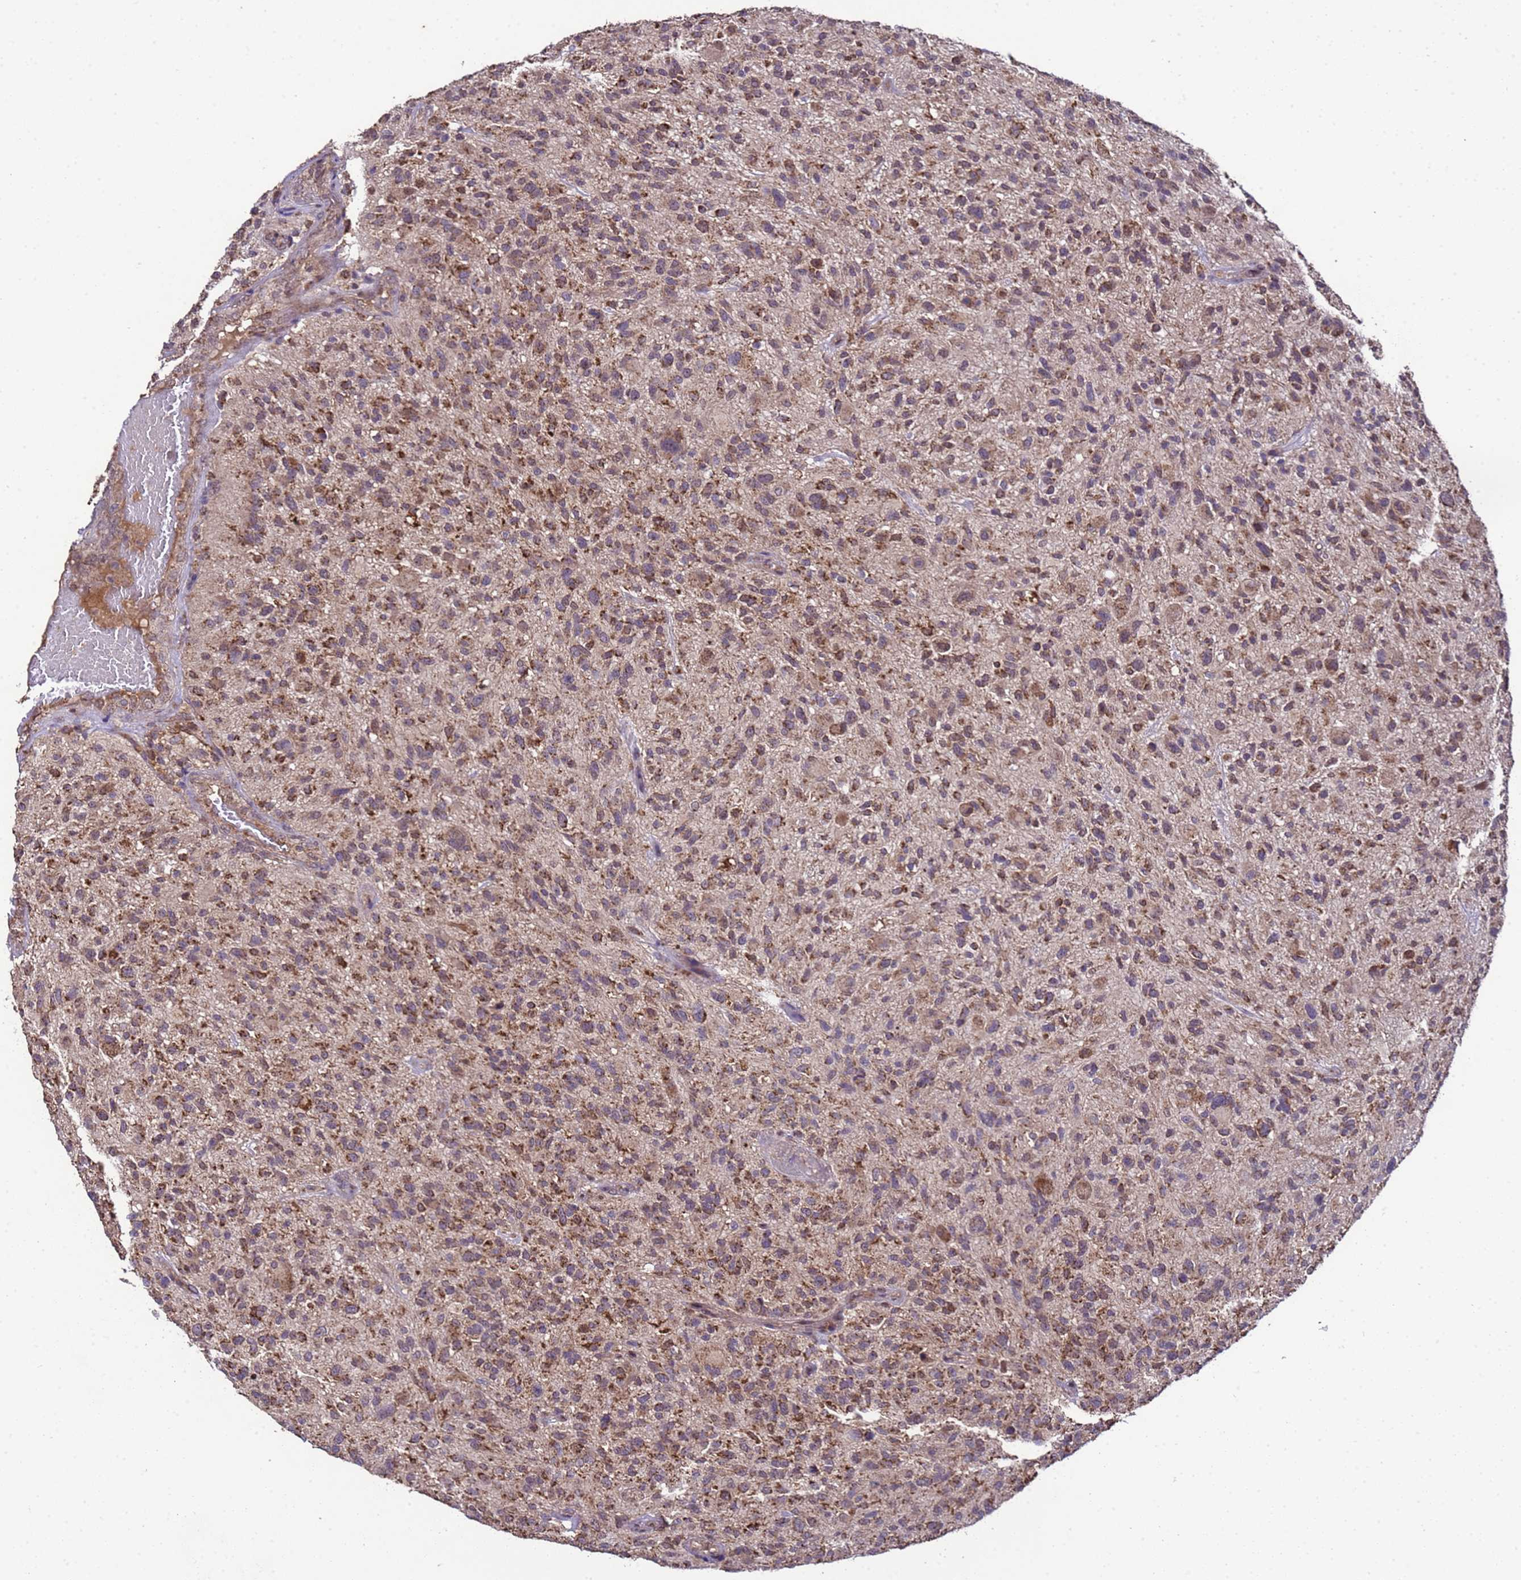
{"staining": {"intensity": "moderate", "quantity": ">75%", "location": "cytoplasmic/membranous"}, "tissue": "glioma", "cell_type": "Tumor cells", "image_type": "cancer", "snomed": [{"axis": "morphology", "description": "Glioma, malignant, High grade"}, {"axis": "topography", "description": "Brain"}], "caption": "A micrograph of malignant high-grade glioma stained for a protein reveals moderate cytoplasmic/membranous brown staining in tumor cells.", "gene": "HSPBAP1", "patient": {"sex": "male", "age": 47}}